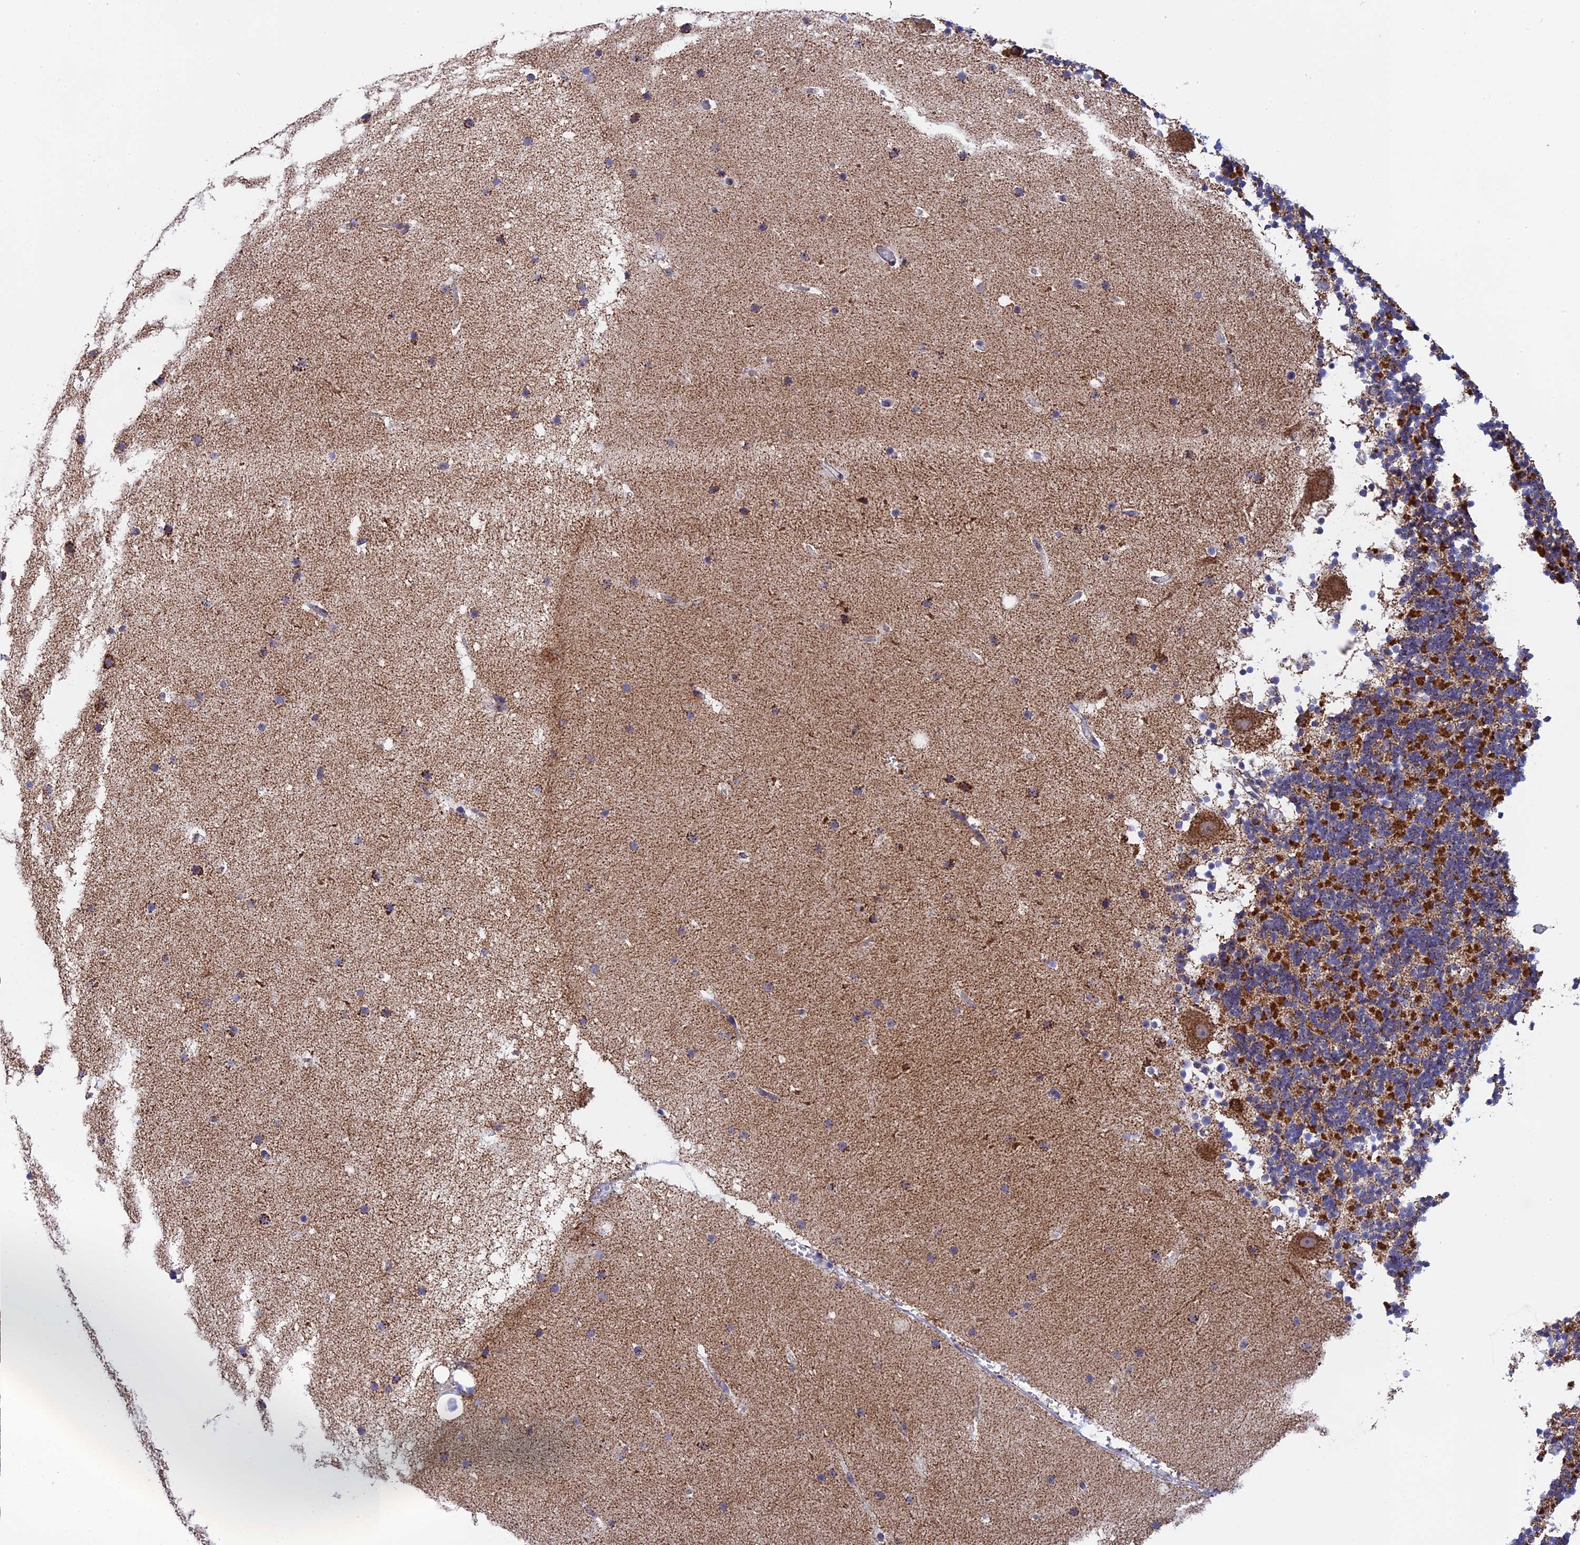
{"staining": {"intensity": "strong", "quantity": "25%-75%", "location": "cytoplasmic/membranous"}, "tissue": "cerebellum", "cell_type": "Cells in granular layer", "image_type": "normal", "snomed": [{"axis": "morphology", "description": "Normal tissue, NOS"}, {"axis": "topography", "description": "Cerebellum"}], "caption": "A high-resolution photomicrograph shows IHC staining of benign cerebellum, which shows strong cytoplasmic/membranous positivity in approximately 25%-75% of cells in granular layer.", "gene": "CDC16", "patient": {"sex": "male", "age": 57}}